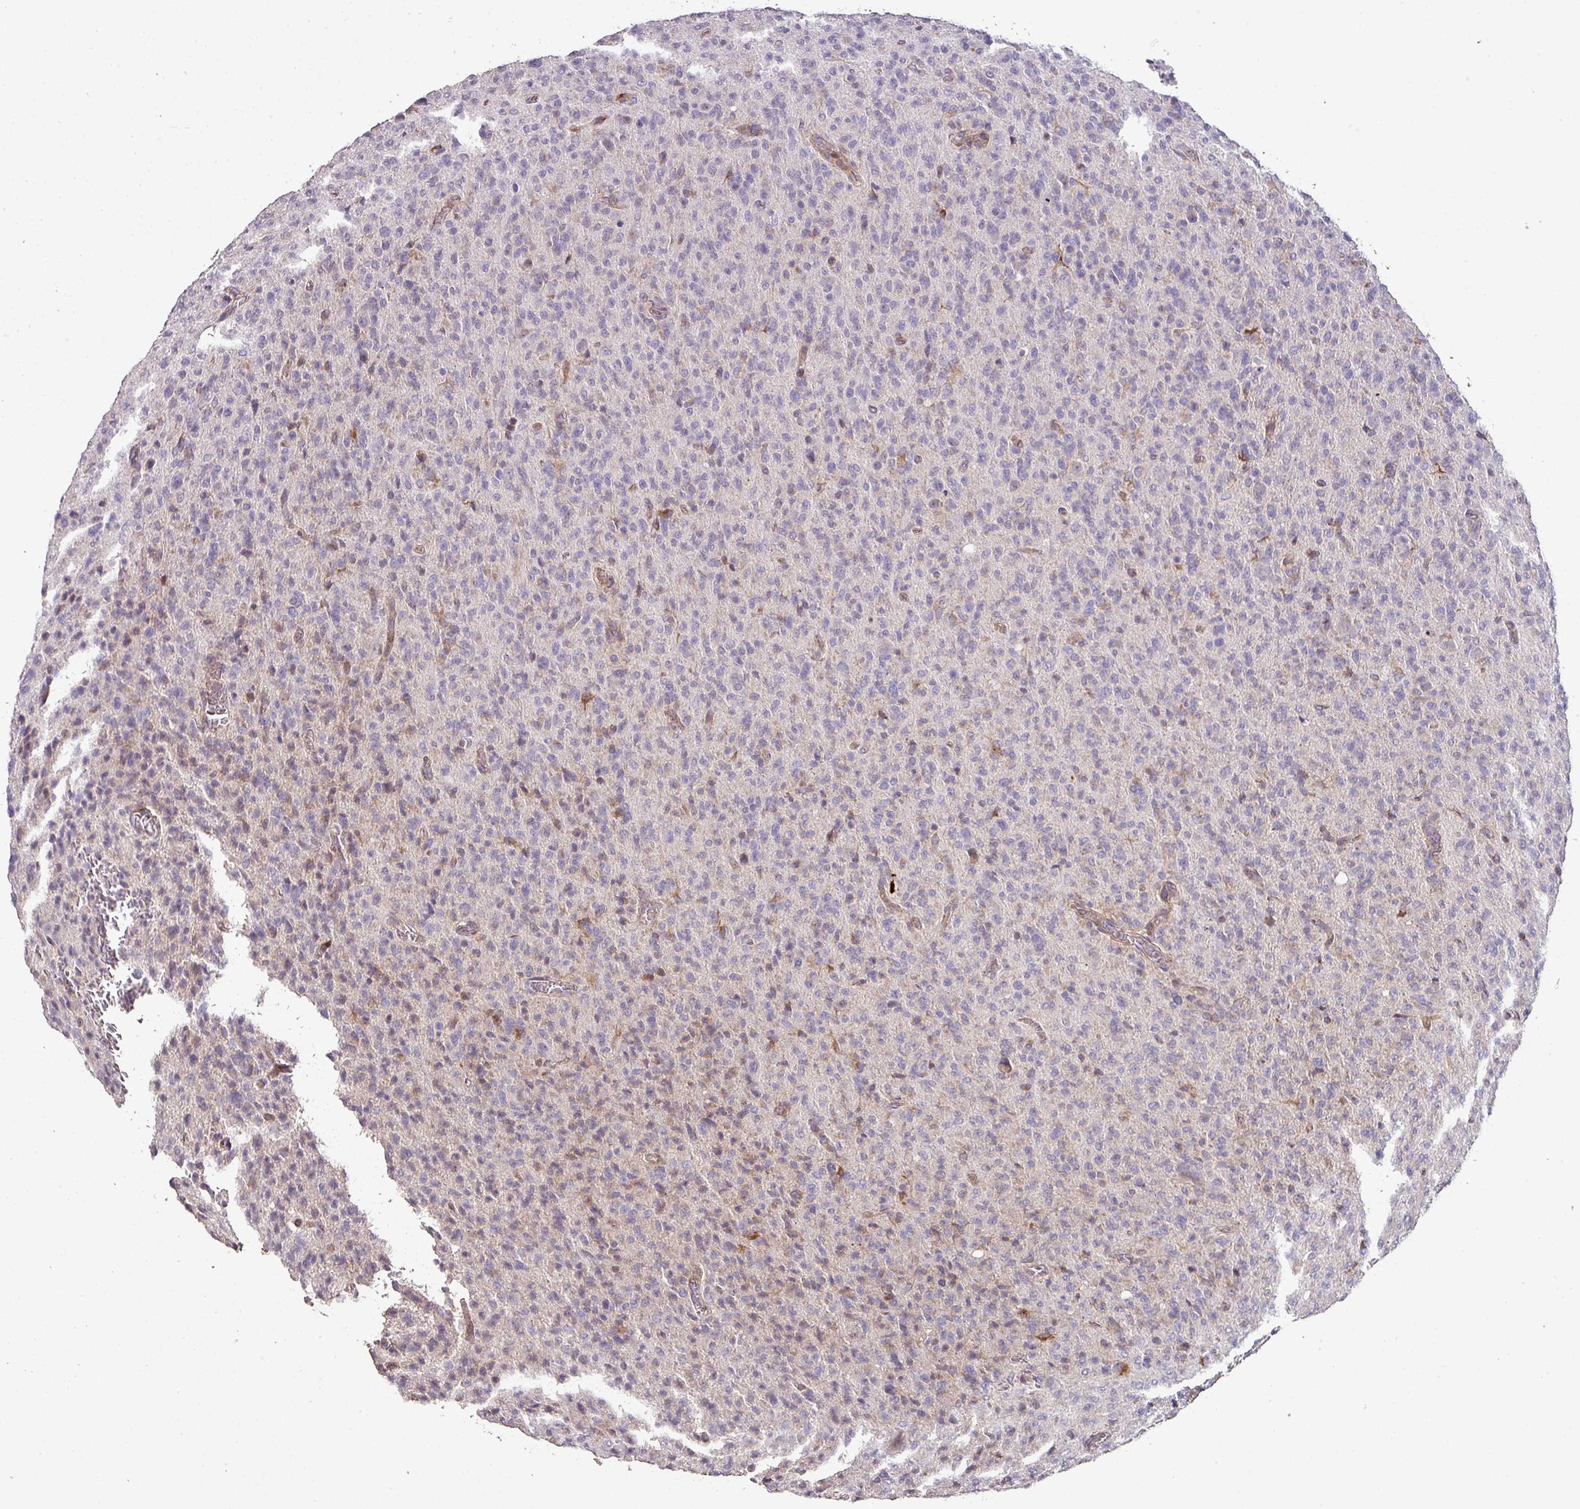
{"staining": {"intensity": "moderate", "quantity": "<25%", "location": "cytoplasmic/membranous,nuclear"}, "tissue": "glioma", "cell_type": "Tumor cells", "image_type": "cancer", "snomed": [{"axis": "morphology", "description": "Glioma, malignant, High grade"}, {"axis": "topography", "description": "Brain"}], "caption": "Protein analysis of malignant glioma (high-grade) tissue reveals moderate cytoplasmic/membranous and nuclear staining in about <25% of tumor cells. The staining was performed using DAB to visualize the protein expression in brown, while the nuclei were stained in blue with hematoxylin (Magnification: 20x).", "gene": "RPL23A", "patient": {"sex": "female", "age": 57}}